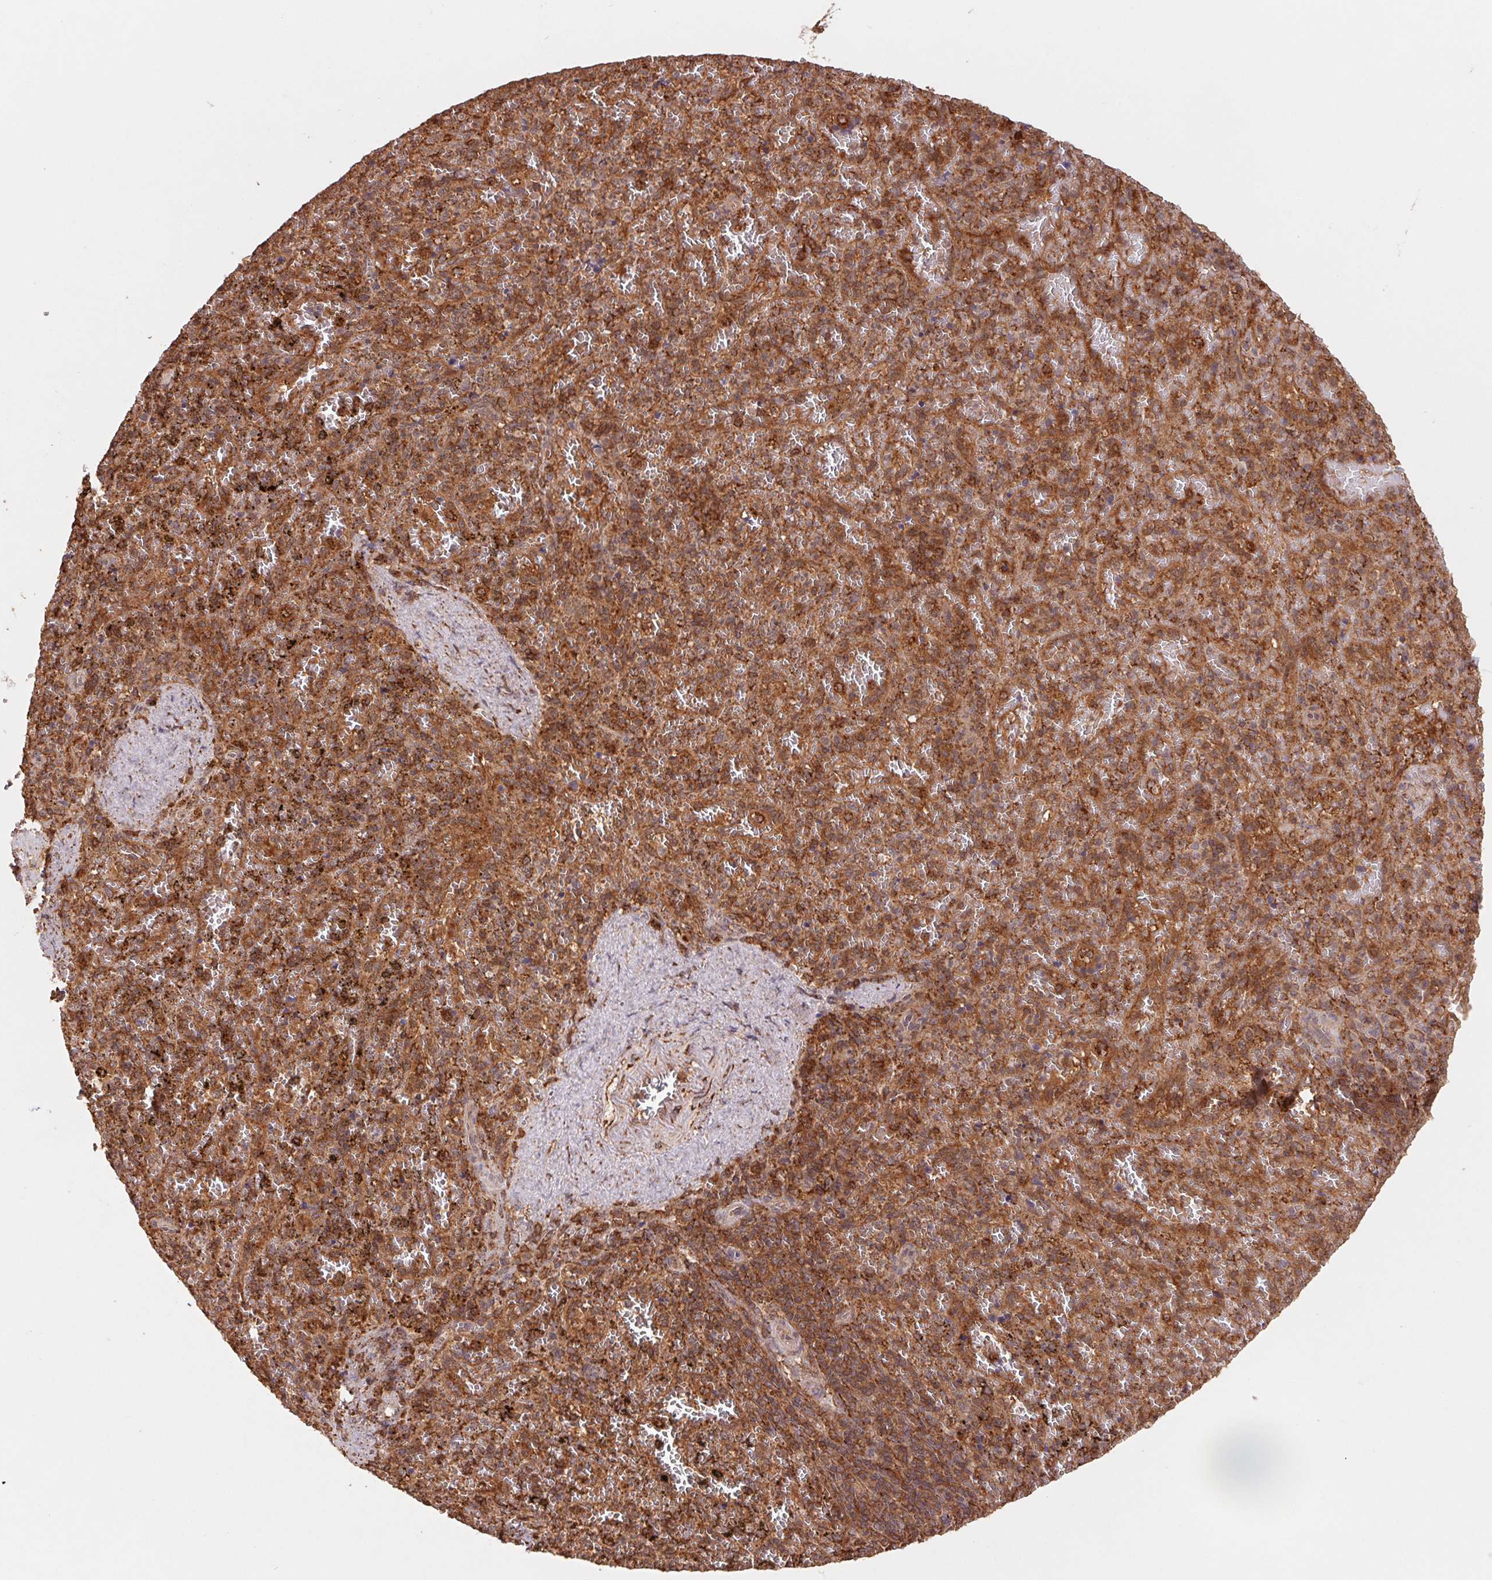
{"staining": {"intensity": "strong", "quantity": ">75%", "location": "cytoplasmic/membranous"}, "tissue": "spleen", "cell_type": "Cells in red pulp", "image_type": "normal", "snomed": [{"axis": "morphology", "description": "Normal tissue, NOS"}, {"axis": "topography", "description": "Spleen"}], "caption": "Cells in red pulp show high levels of strong cytoplasmic/membranous positivity in about >75% of cells in unremarkable human spleen. The staining is performed using DAB brown chromogen to label protein expression. The nuclei are counter-stained blue using hematoxylin.", "gene": "URM1", "patient": {"sex": "female", "age": 50}}